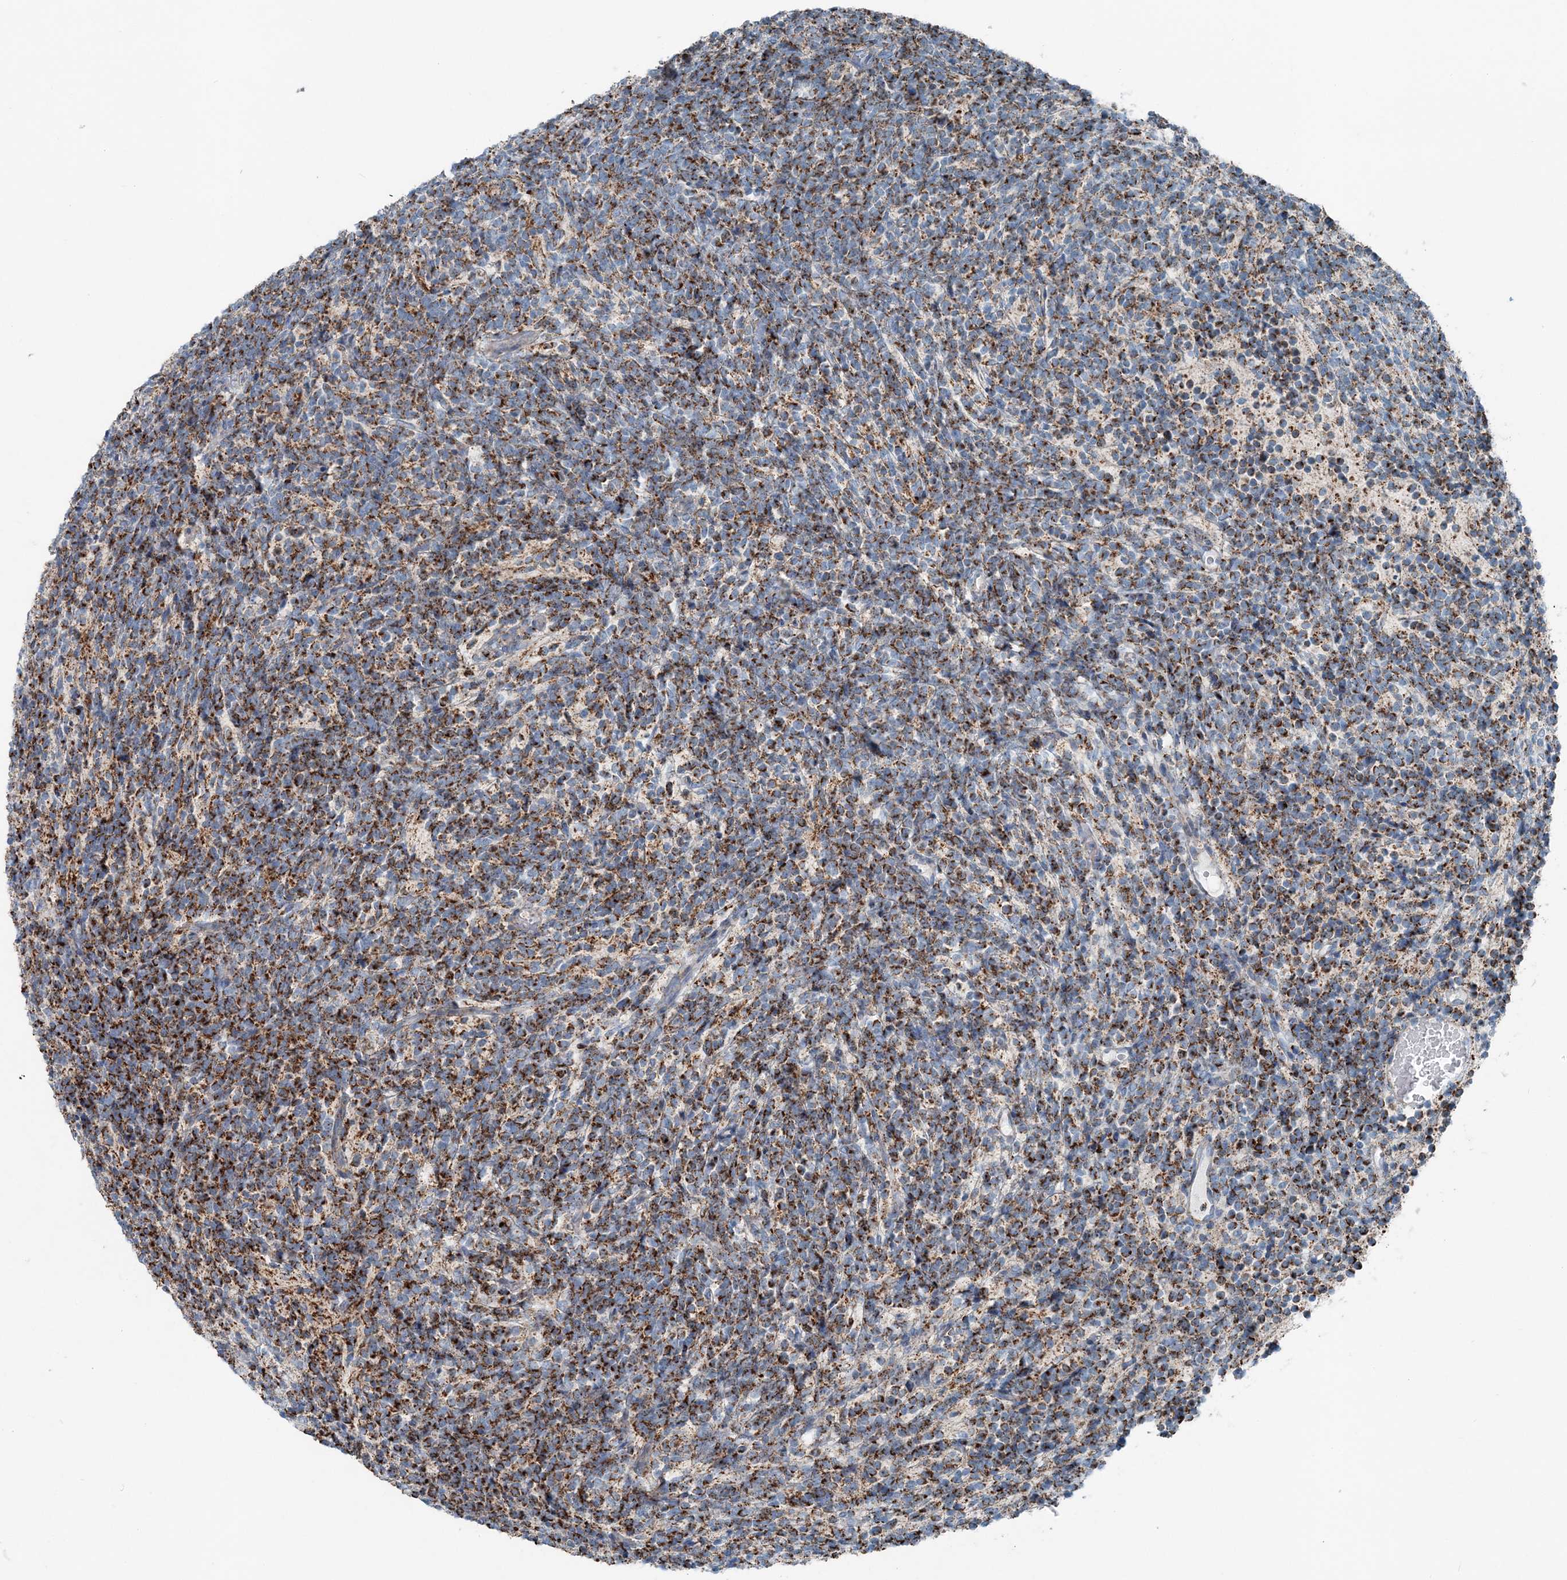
{"staining": {"intensity": "strong", "quantity": ">75%", "location": "cytoplasmic/membranous"}, "tissue": "glioma", "cell_type": "Tumor cells", "image_type": "cancer", "snomed": [{"axis": "morphology", "description": "Glioma, malignant, Low grade"}, {"axis": "topography", "description": "Brain"}], "caption": "IHC (DAB (3,3'-diaminobenzidine)) staining of glioma shows strong cytoplasmic/membranous protein positivity in approximately >75% of tumor cells.", "gene": "INTU", "patient": {"sex": "female", "age": 1}}